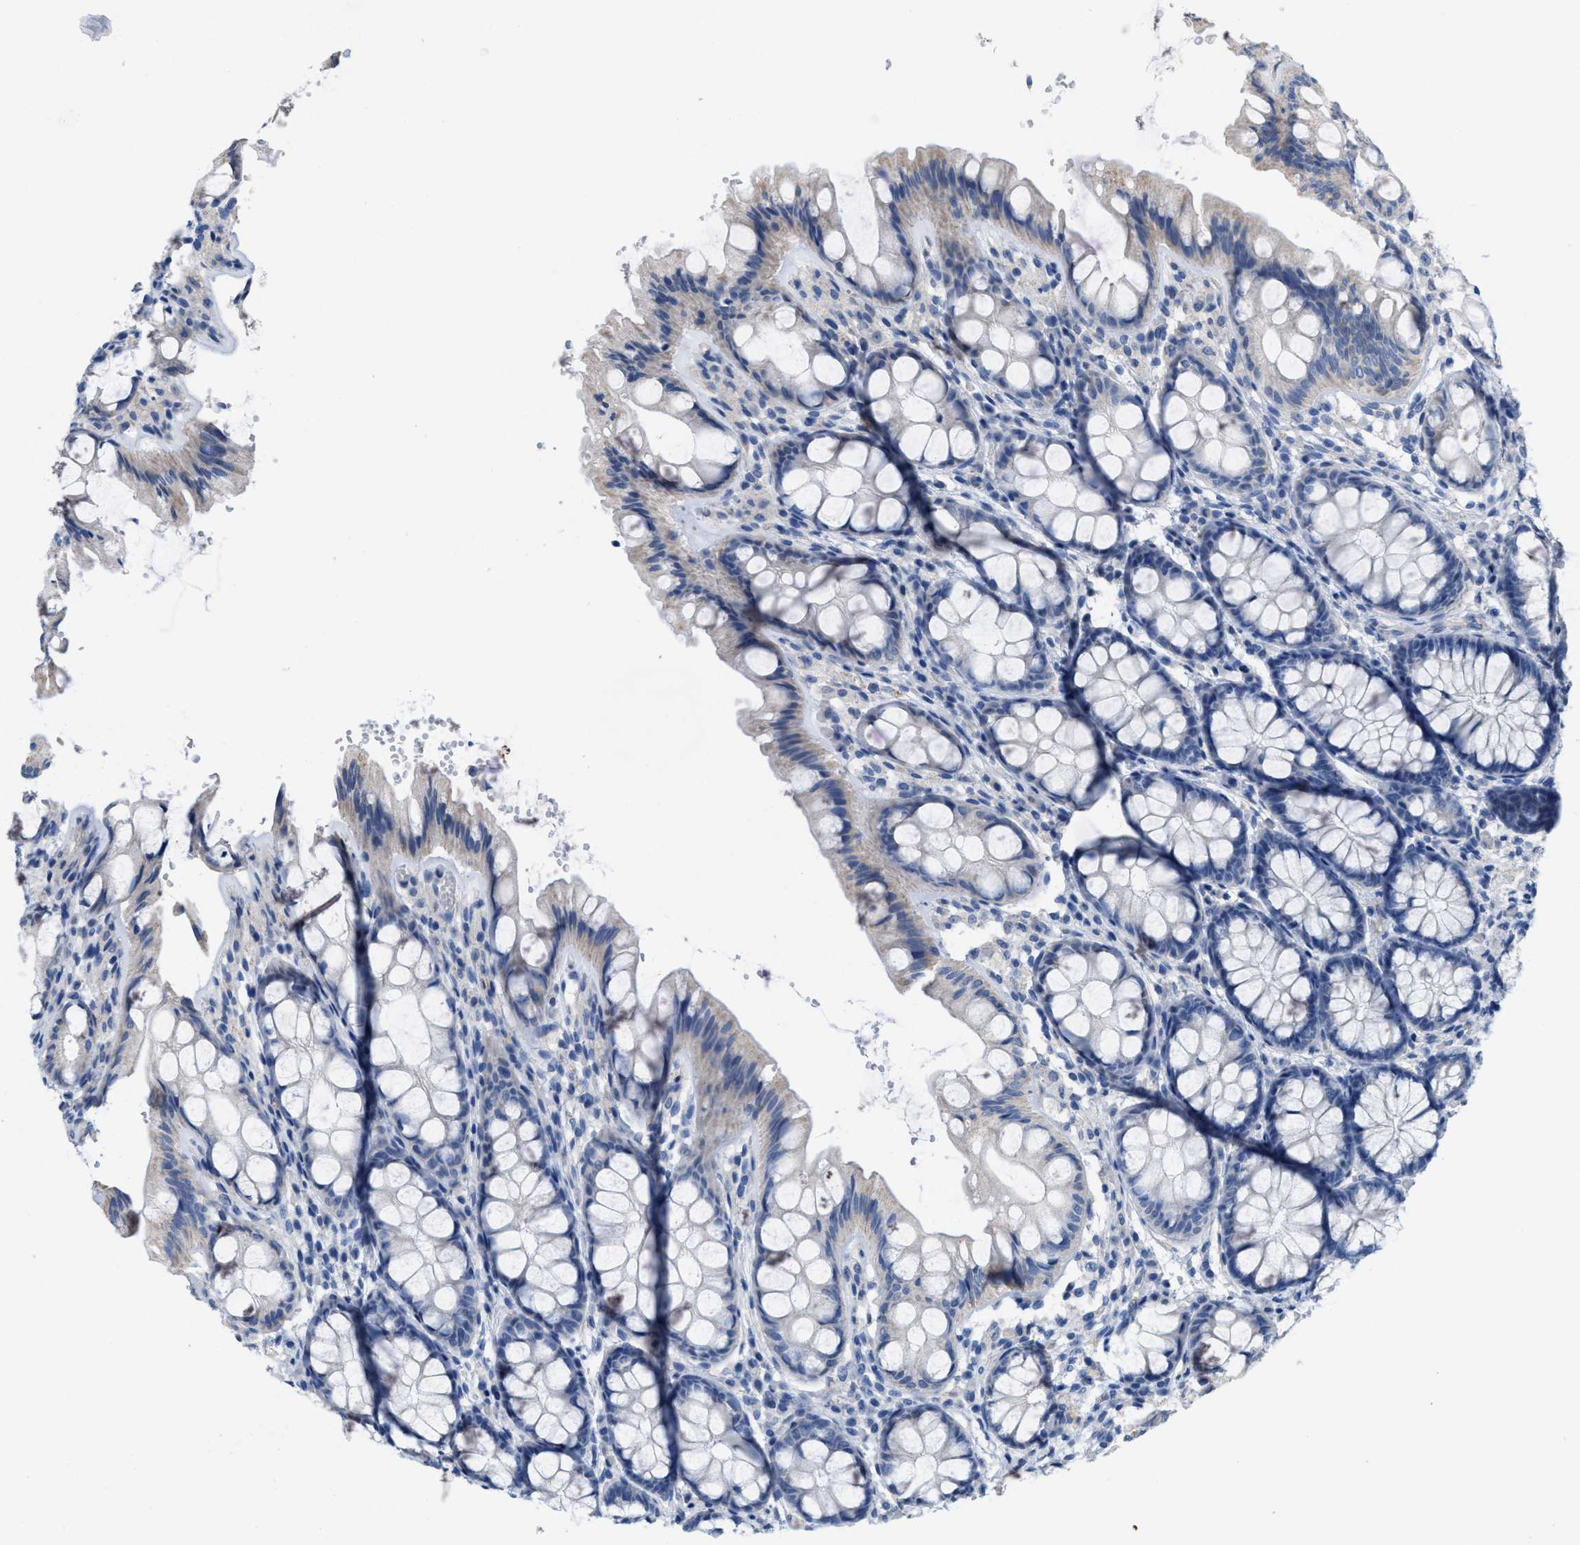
{"staining": {"intensity": "weak", "quantity": ">75%", "location": "cytoplasmic/membranous"}, "tissue": "colon", "cell_type": "Endothelial cells", "image_type": "normal", "snomed": [{"axis": "morphology", "description": "Normal tissue, NOS"}, {"axis": "topography", "description": "Colon"}], "caption": "This is a photomicrograph of immunohistochemistry staining of normal colon, which shows weak positivity in the cytoplasmic/membranous of endothelial cells.", "gene": "CPA2", "patient": {"sex": "male", "age": 47}}